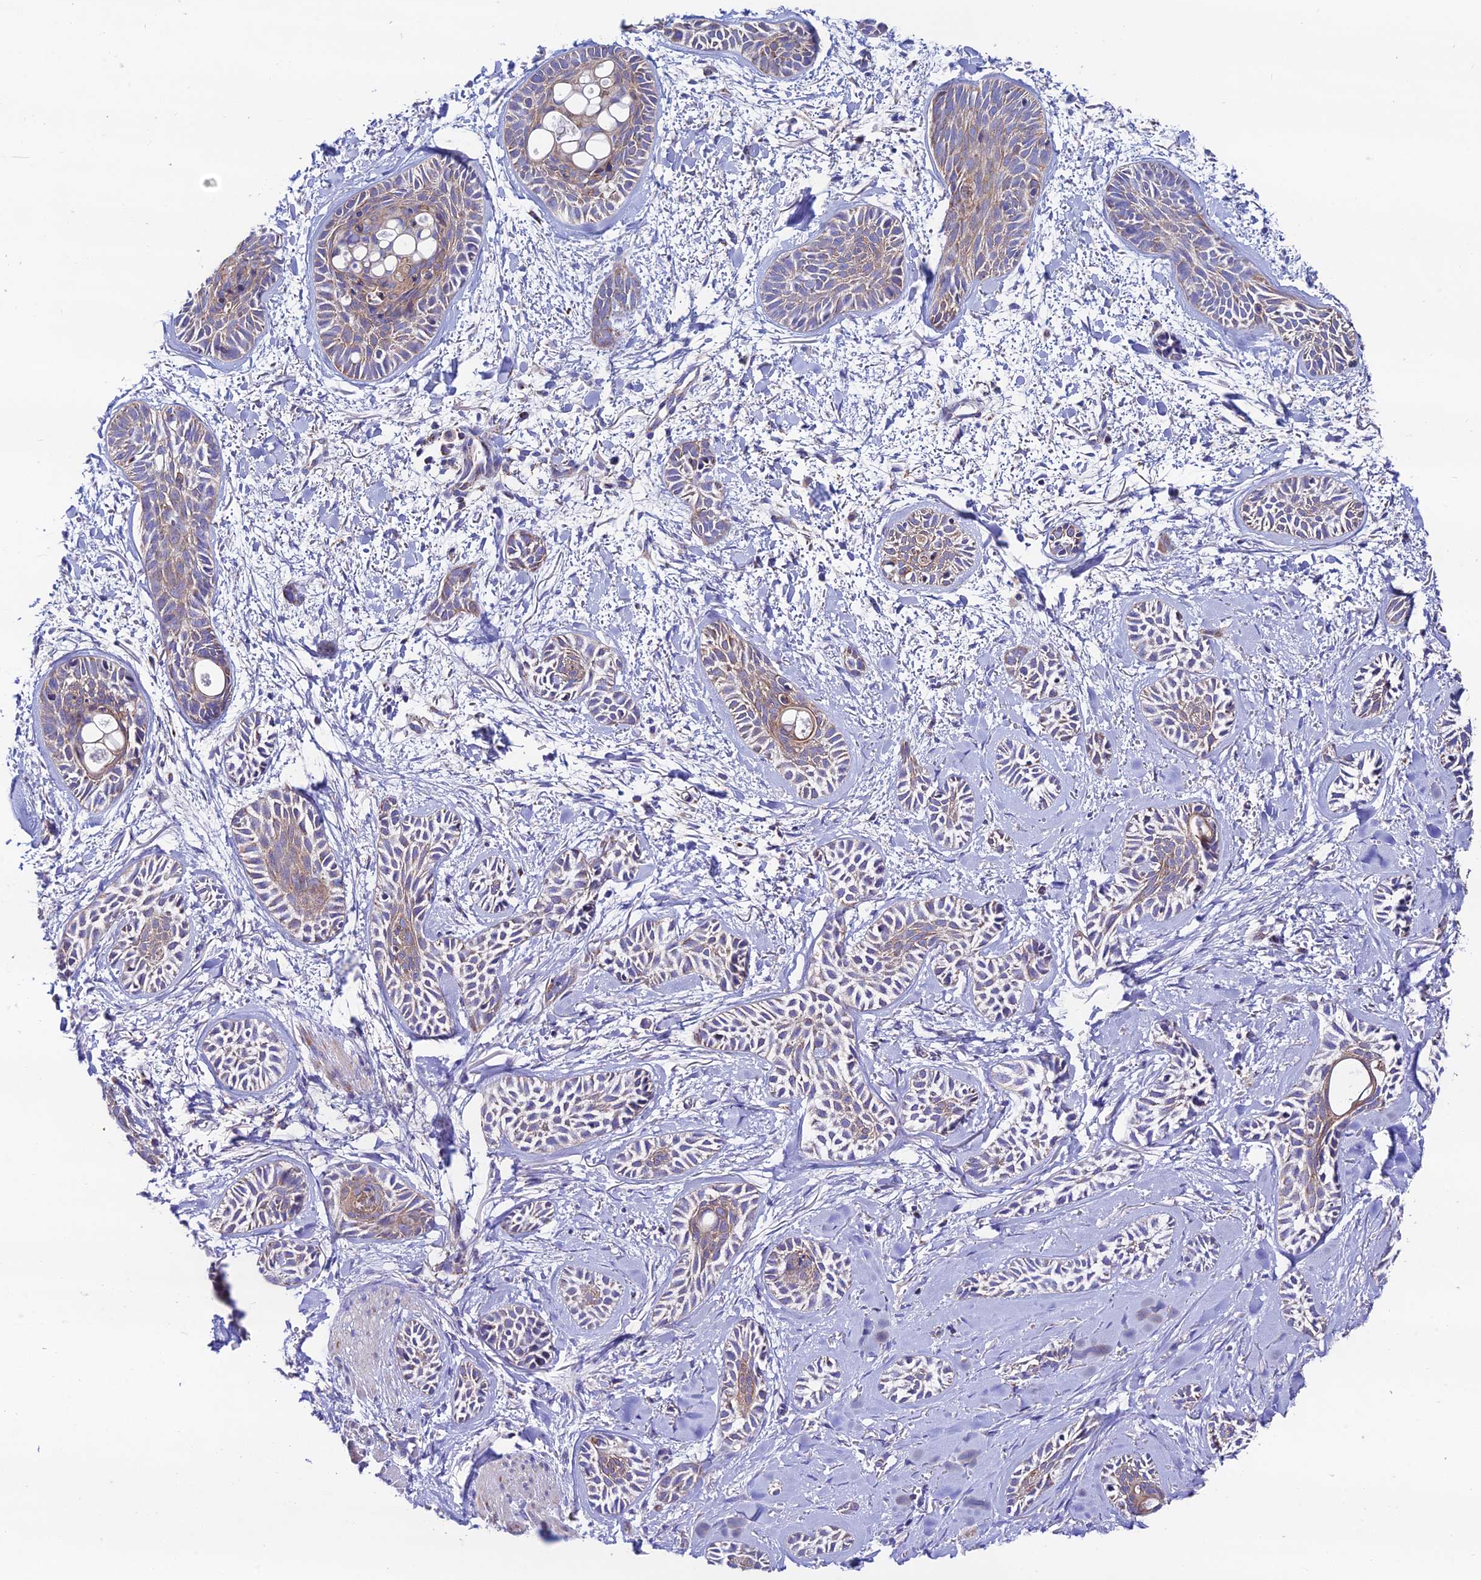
{"staining": {"intensity": "weak", "quantity": "25%-75%", "location": "cytoplasmic/membranous"}, "tissue": "skin cancer", "cell_type": "Tumor cells", "image_type": "cancer", "snomed": [{"axis": "morphology", "description": "Basal cell carcinoma"}, {"axis": "topography", "description": "Skin"}], "caption": "Skin basal cell carcinoma tissue shows weak cytoplasmic/membranous positivity in about 25%-75% of tumor cells Immunohistochemistry (ihc) stains the protein of interest in brown and the nuclei are stained blue.", "gene": "HSDL2", "patient": {"sex": "female", "age": 59}}